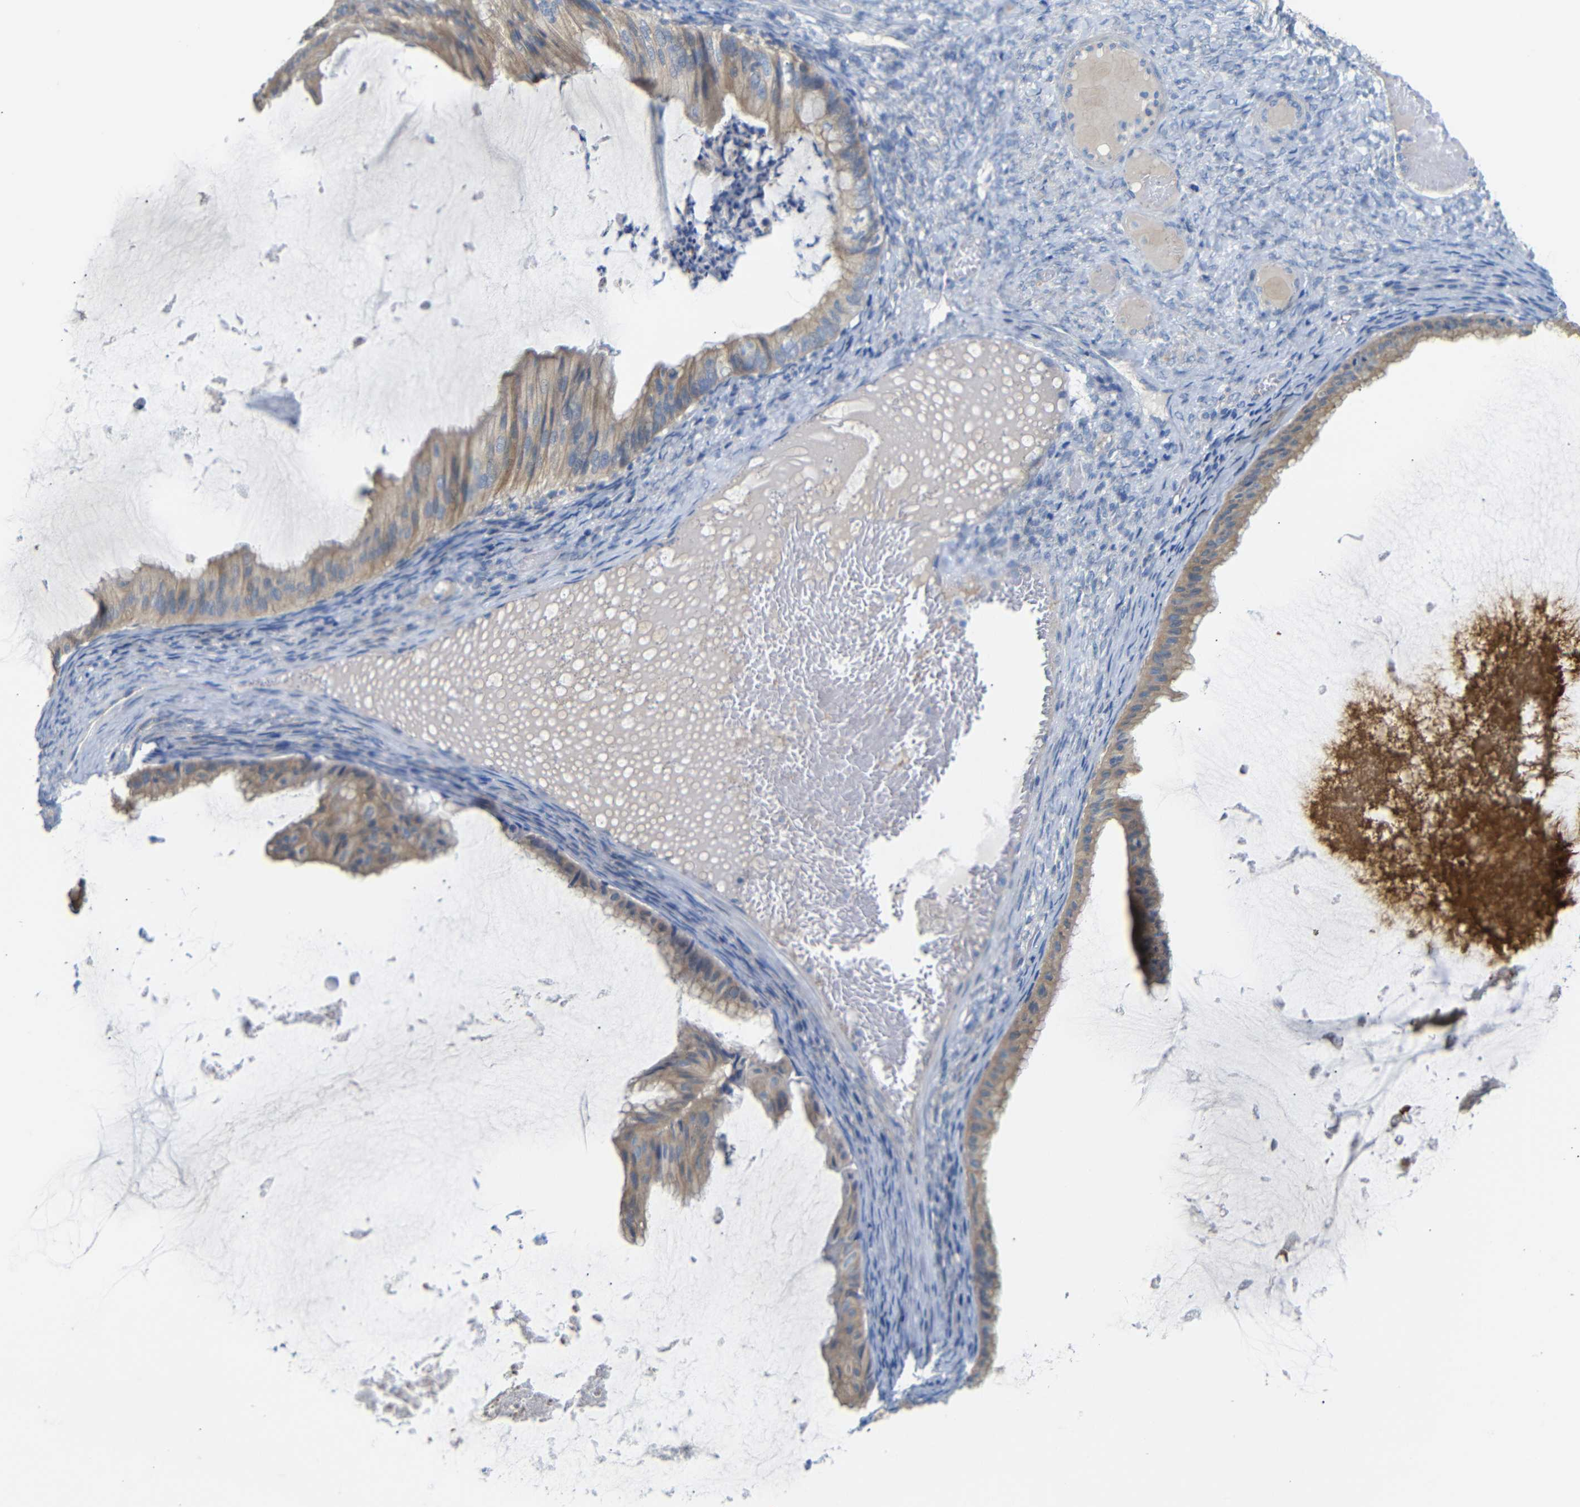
{"staining": {"intensity": "moderate", "quantity": ">75%", "location": "cytoplasmic/membranous"}, "tissue": "ovarian cancer", "cell_type": "Tumor cells", "image_type": "cancer", "snomed": [{"axis": "morphology", "description": "Cystadenocarcinoma, mucinous, NOS"}, {"axis": "topography", "description": "Ovary"}], "caption": "Immunohistochemistry (IHC) of mucinous cystadenocarcinoma (ovarian) demonstrates medium levels of moderate cytoplasmic/membranous positivity in approximately >75% of tumor cells. (Brightfield microscopy of DAB IHC at high magnification).", "gene": "ALOX15", "patient": {"sex": "female", "age": 61}}